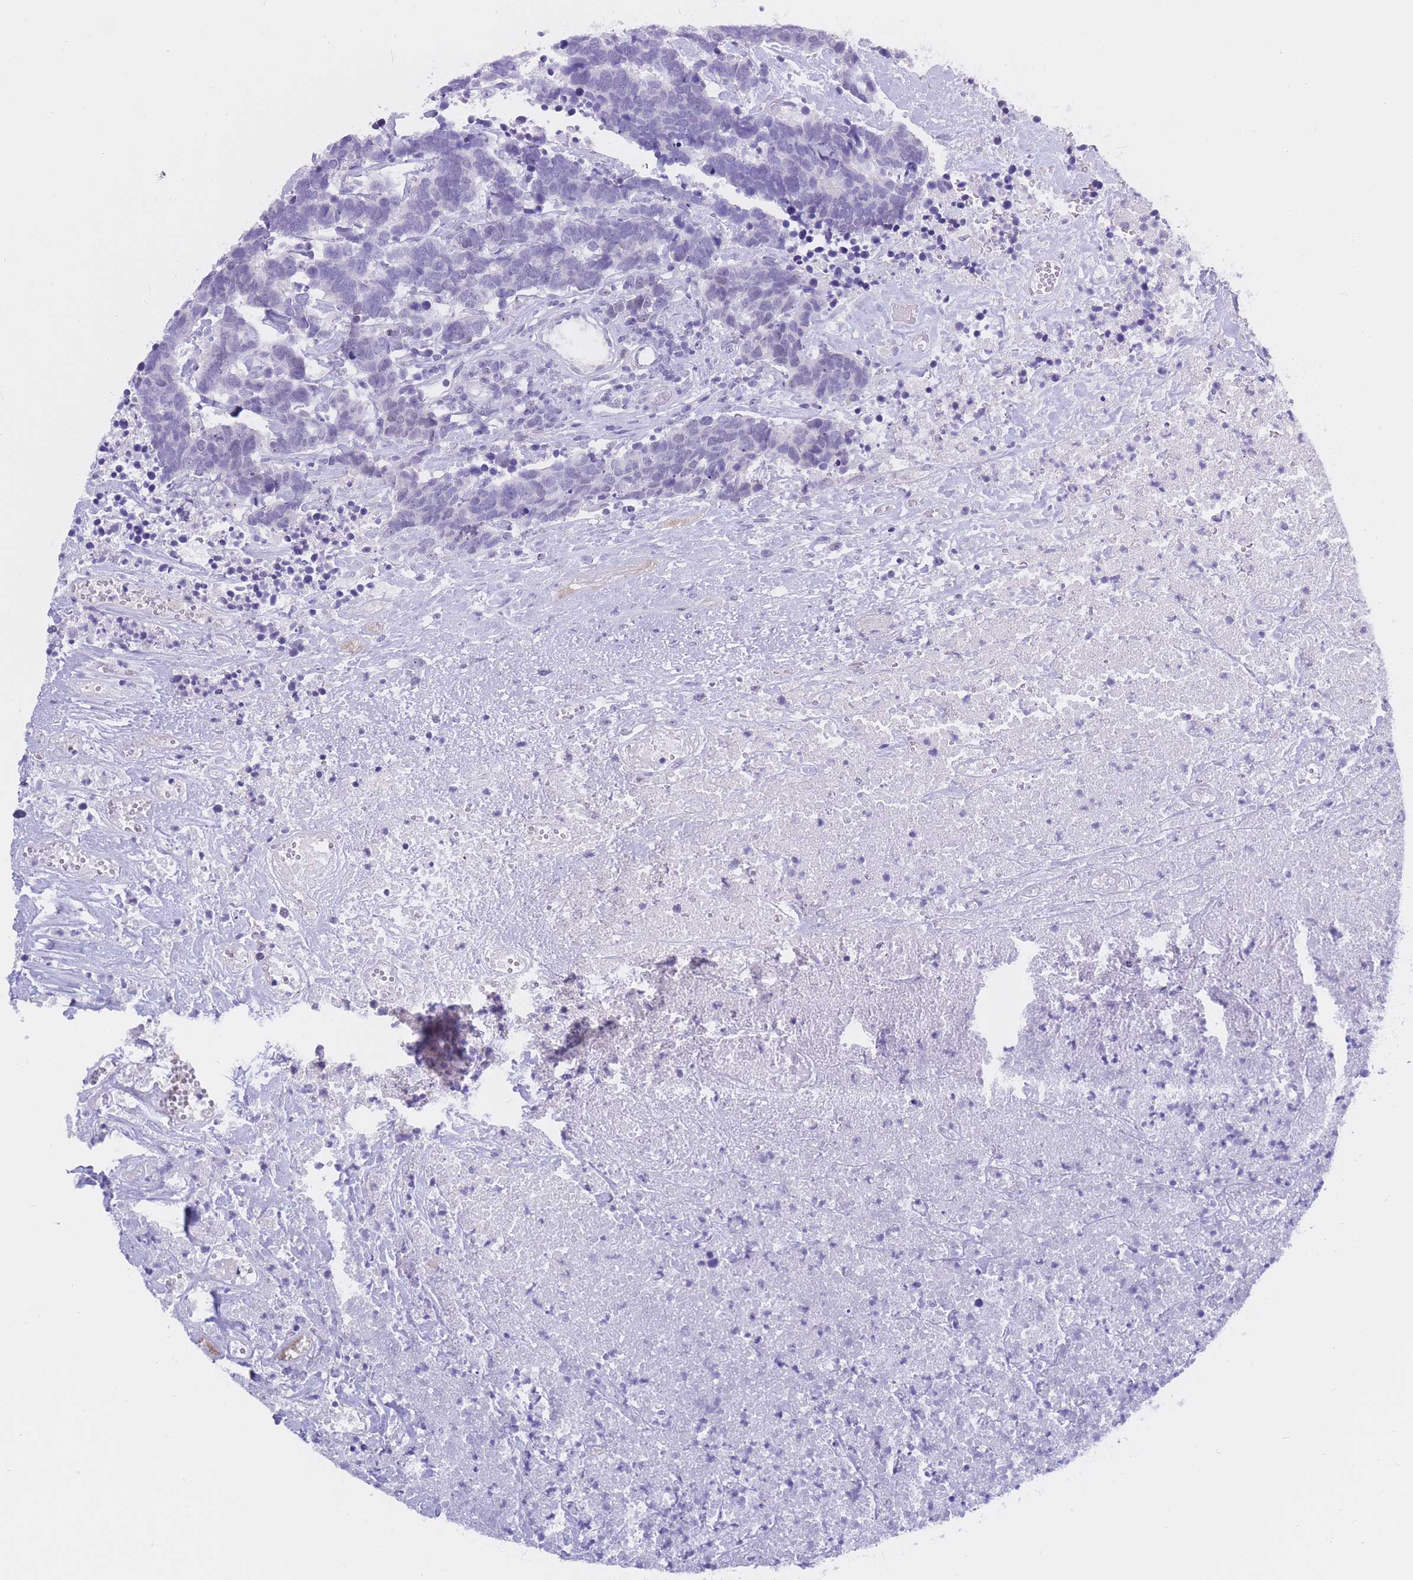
{"staining": {"intensity": "negative", "quantity": "none", "location": "none"}, "tissue": "carcinoid", "cell_type": "Tumor cells", "image_type": "cancer", "snomed": [{"axis": "morphology", "description": "Carcinoma, NOS"}, {"axis": "morphology", "description": "Carcinoid, malignant, NOS"}, {"axis": "topography", "description": "Urinary bladder"}], "caption": "Immunohistochemistry photomicrograph of neoplastic tissue: human carcinoma stained with DAB displays no significant protein staining in tumor cells.", "gene": "BOP1", "patient": {"sex": "male", "age": 57}}